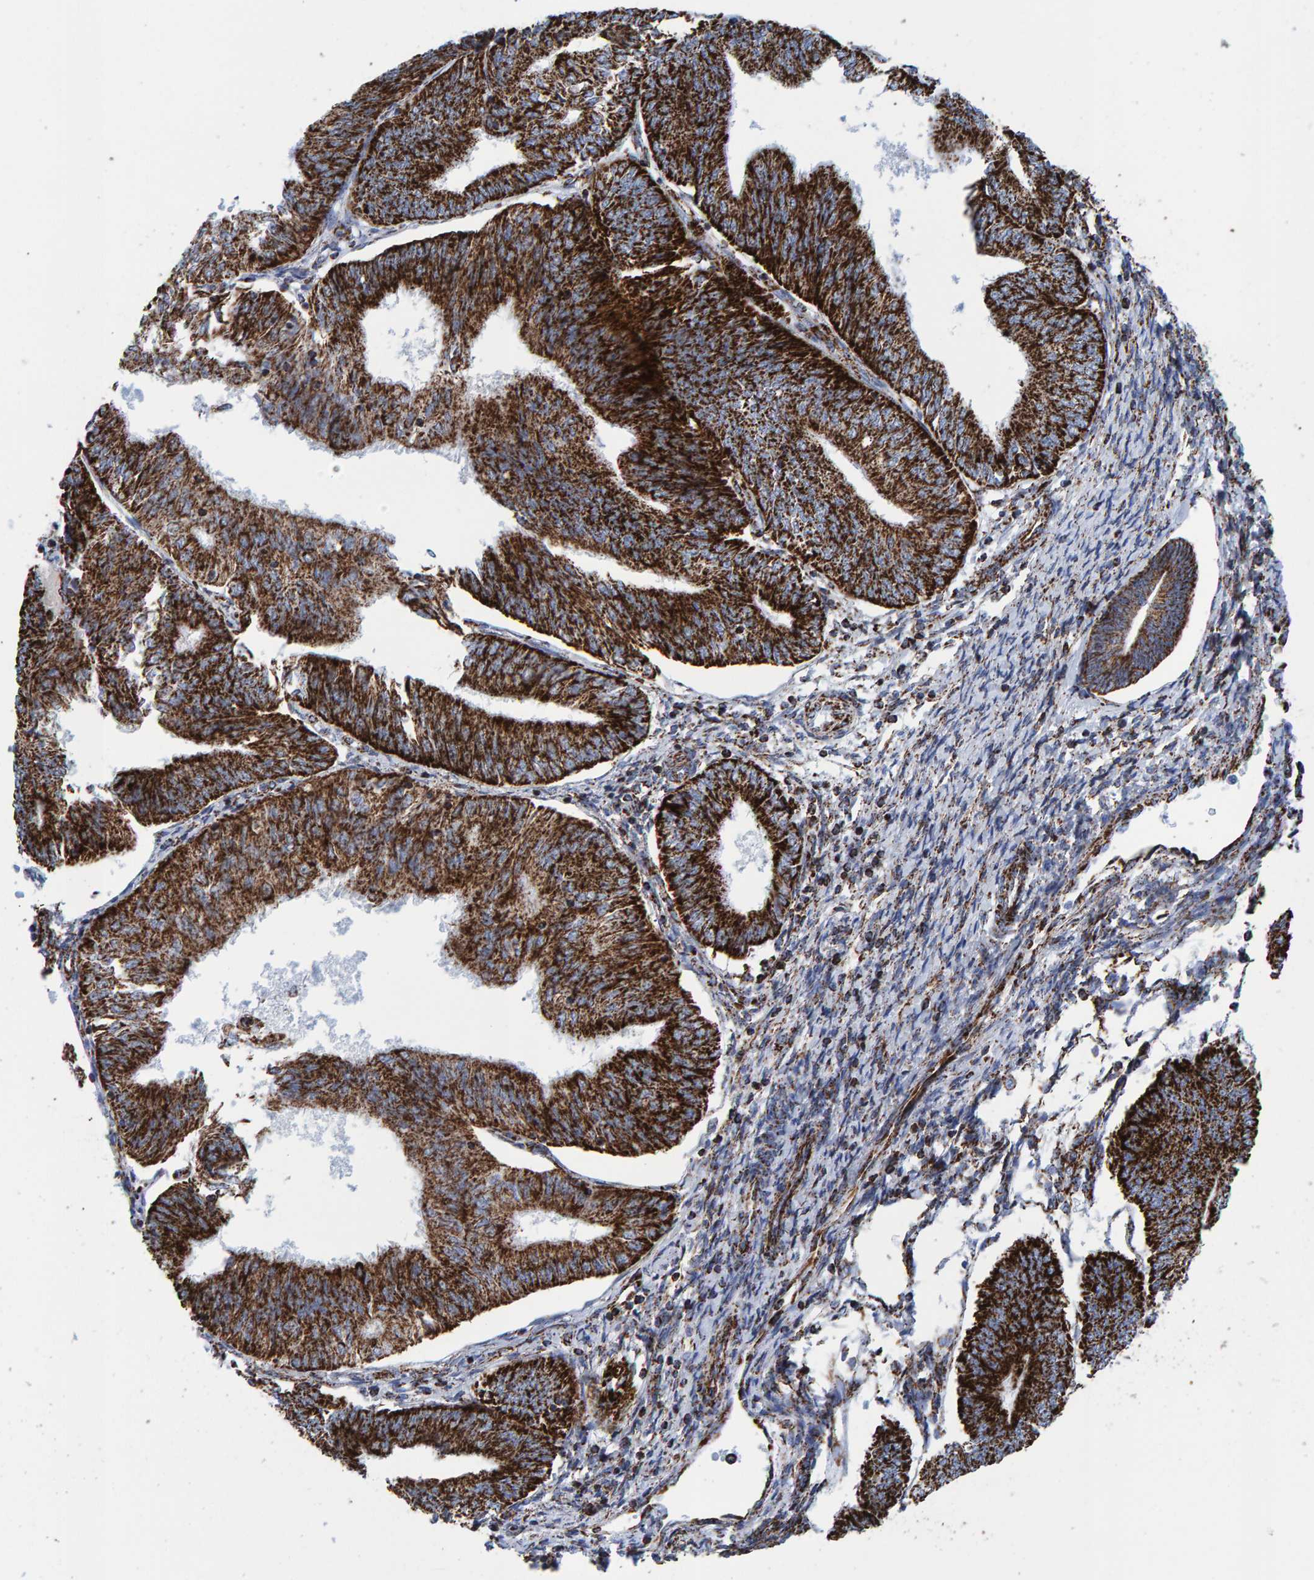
{"staining": {"intensity": "strong", "quantity": ">75%", "location": "cytoplasmic/membranous"}, "tissue": "endometrial cancer", "cell_type": "Tumor cells", "image_type": "cancer", "snomed": [{"axis": "morphology", "description": "Adenocarcinoma, NOS"}, {"axis": "topography", "description": "Endometrium"}], "caption": "Endometrial adenocarcinoma tissue exhibits strong cytoplasmic/membranous staining in approximately >75% of tumor cells", "gene": "ENSG00000262660", "patient": {"sex": "female", "age": 58}}